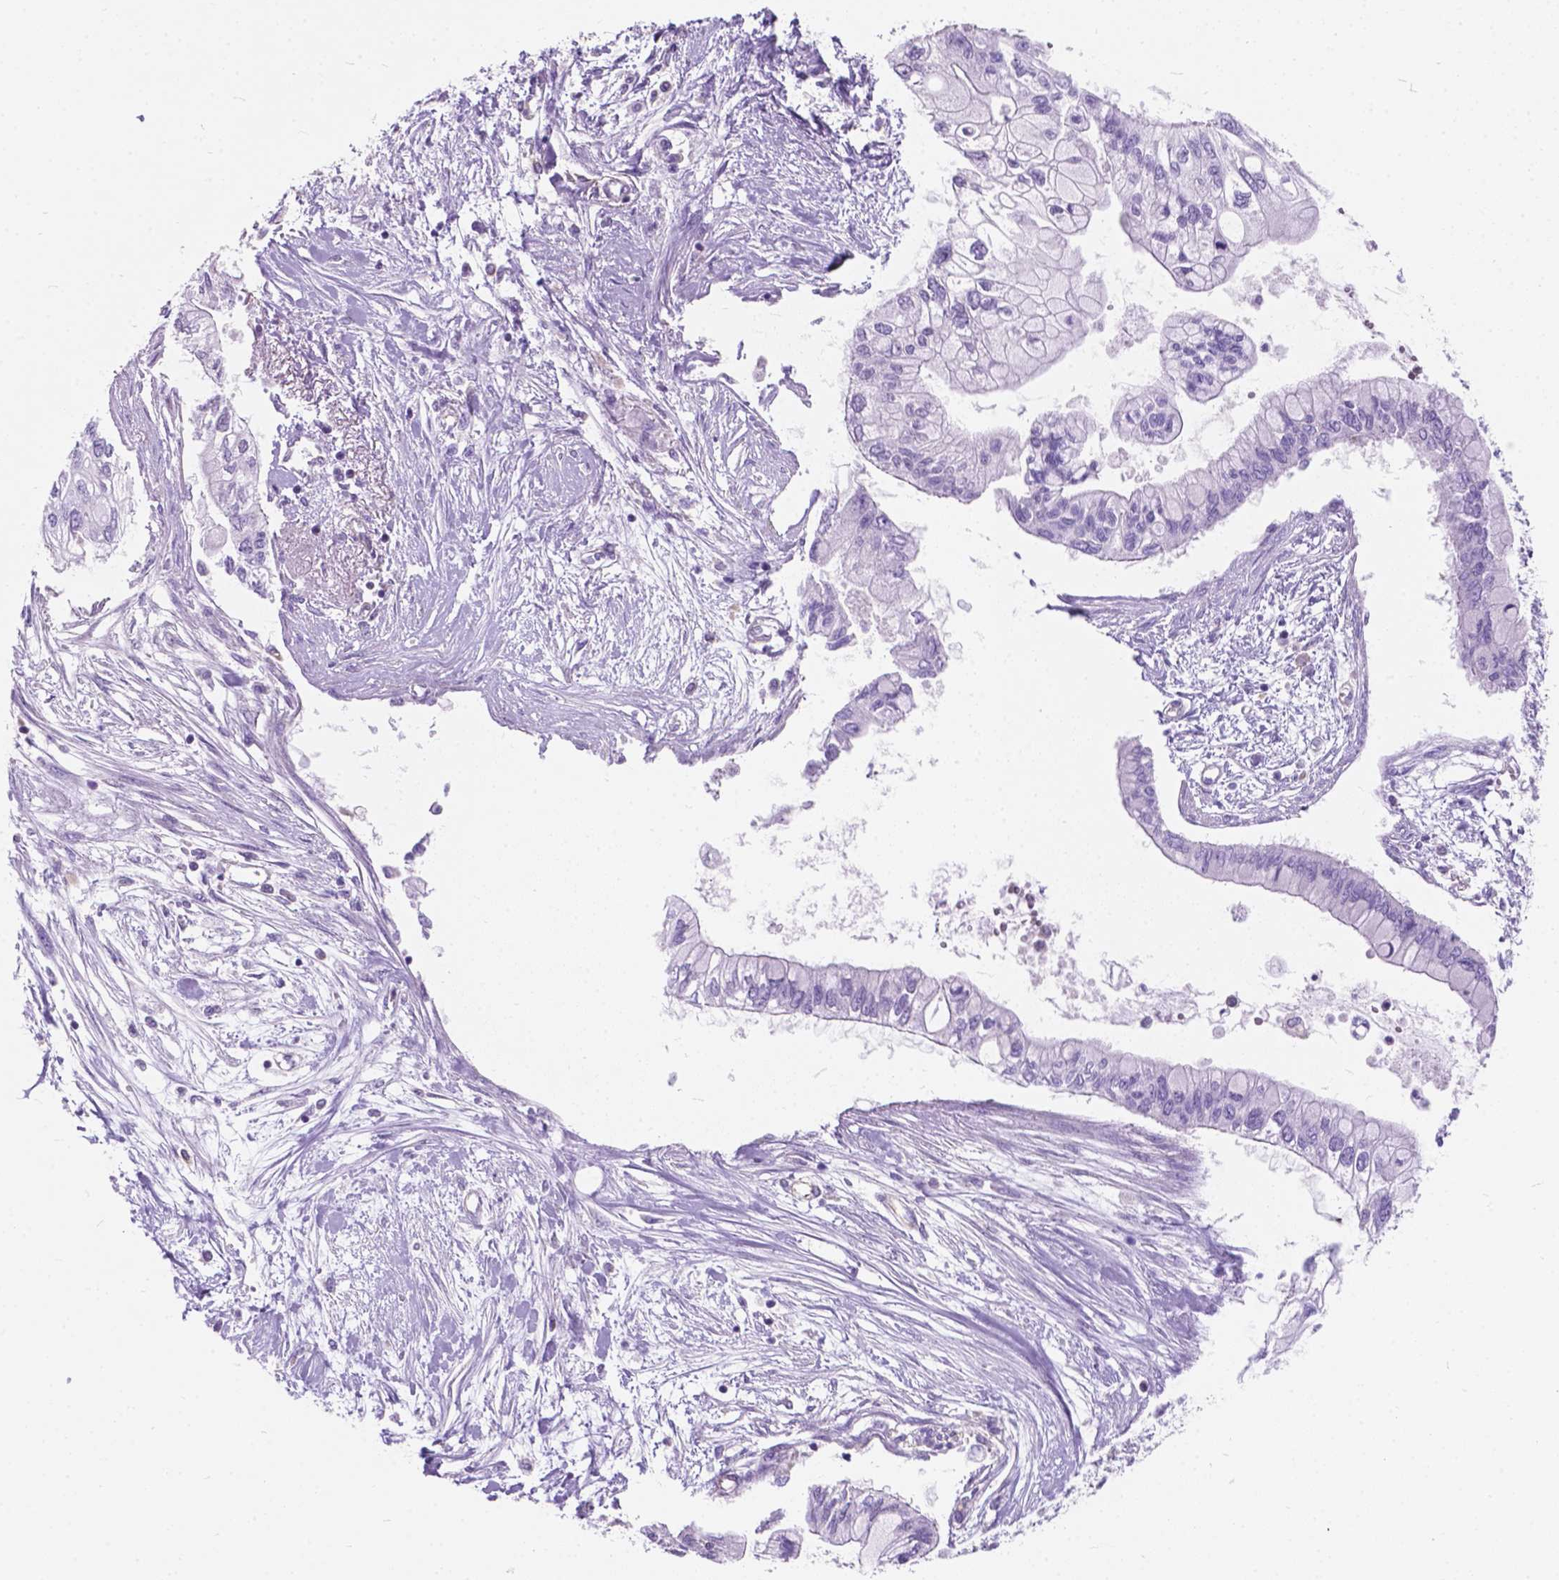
{"staining": {"intensity": "negative", "quantity": "none", "location": "none"}, "tissue": "pancreatic cancer", "cell_type": "Tumor cells", "image_type": "cancer", "snomed": [{"axis": "morphology", "description": "Adenocarcinoma, NOS"}, {"axis": "topography", "description": "Pancreas"}], "caption": "This is an immunohistochemistry (IHC) photomicrograph of human adenocarcinoma (pancreatic). There is no positivity in tumor cells.", "gene": "AMOT", "patient": {"sex": "female", "age": 77}}